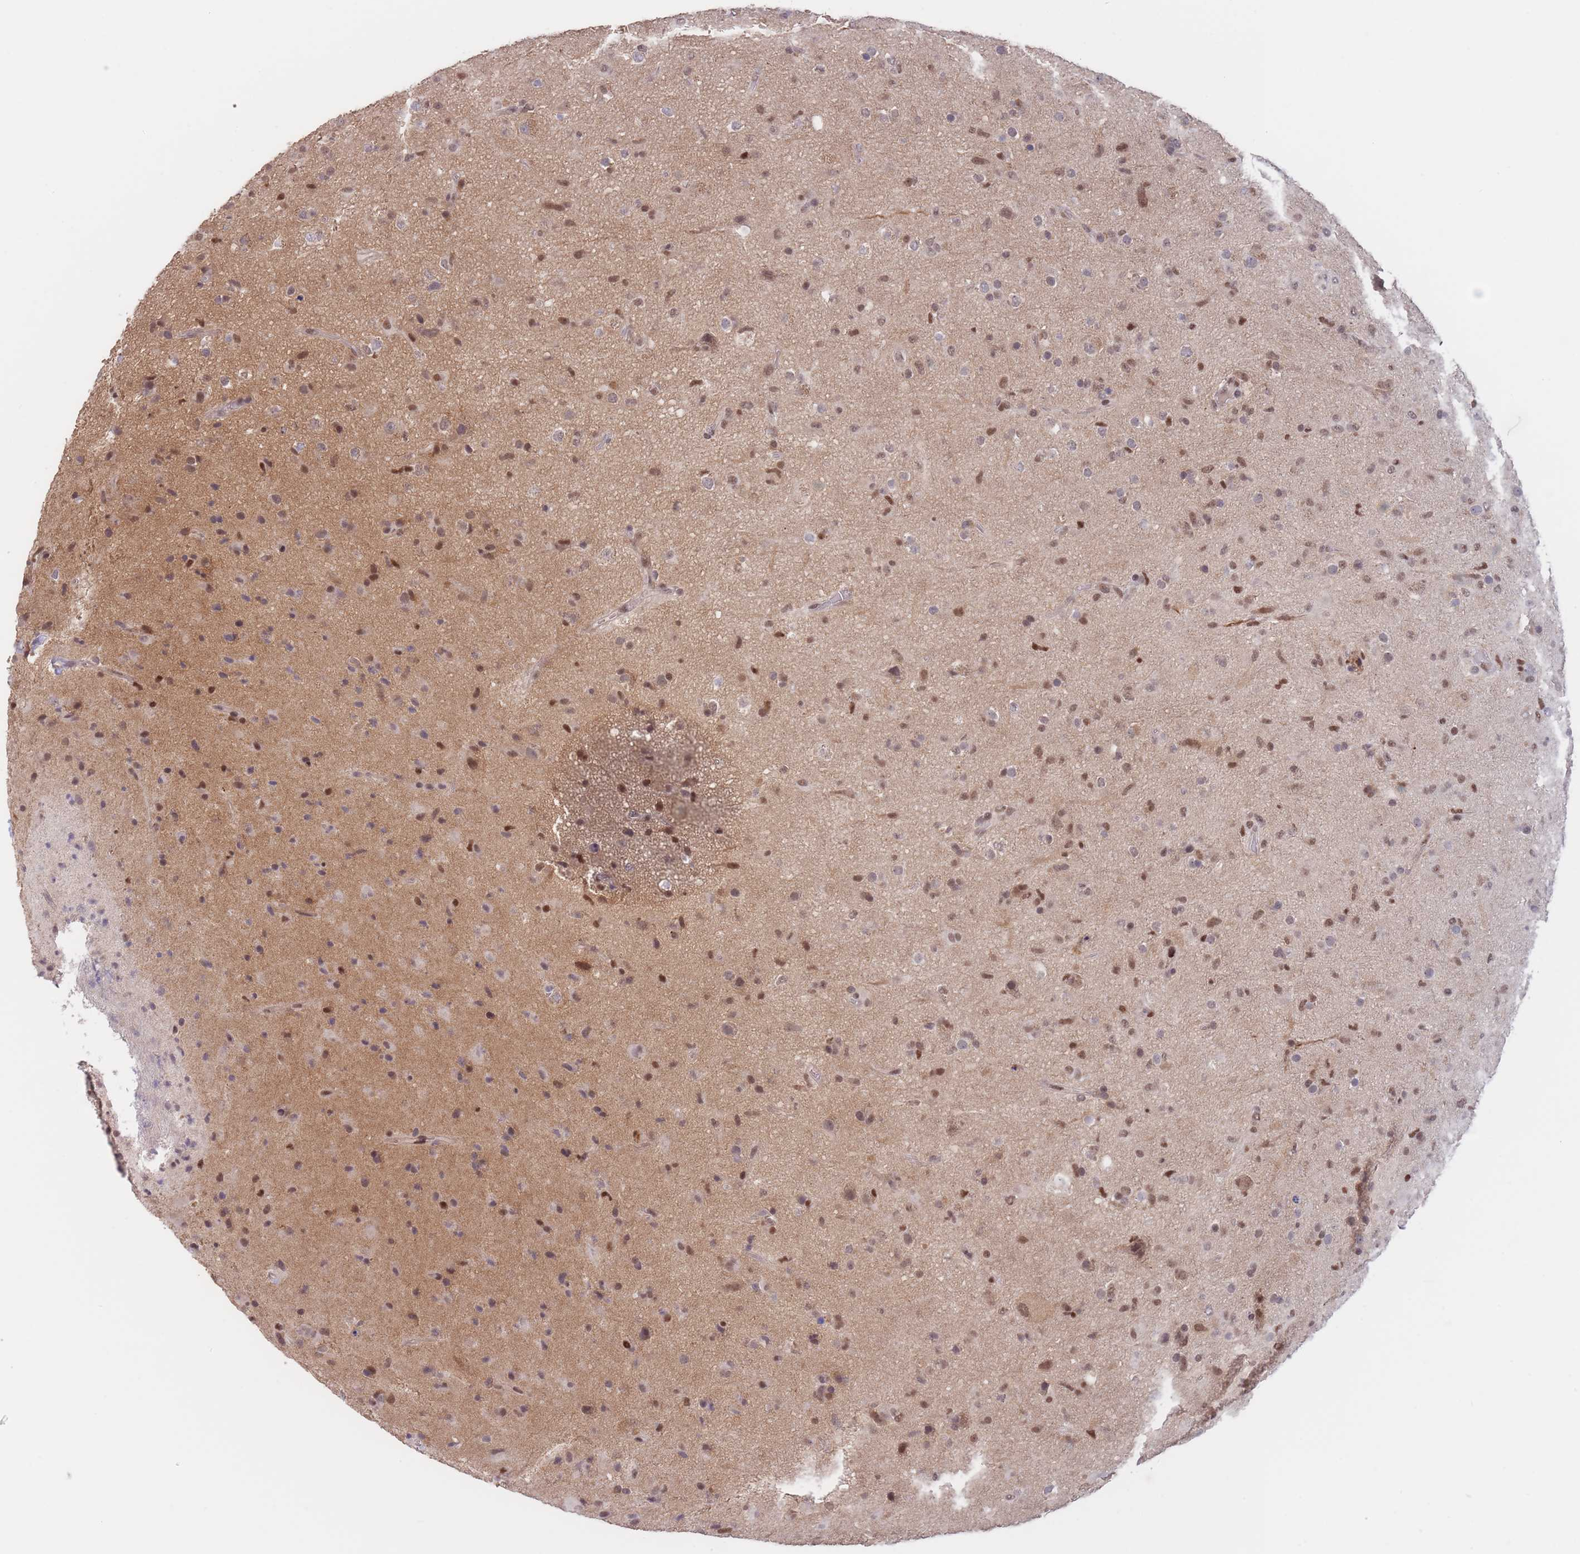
{"staining": {"intensity": "moderate", "quantity": ">75%", "location": "nuclear"}, "tissue": "glioma", "cell_type": "Tumor cells", "image_type": "cancer", "snomed": [{"axis": "morphology", "description": "Glioma, malignant, Low grade"}, {"axis": "topography", "description": "Brain"}], "caption": "Approximately >75% of tumor cells in human glioma reveal moderate nuclear protein staining as visualized by brown immunohistochemical staining.", "gene": "SMAD9", "patient": {"sex": "male", "age": 65}}